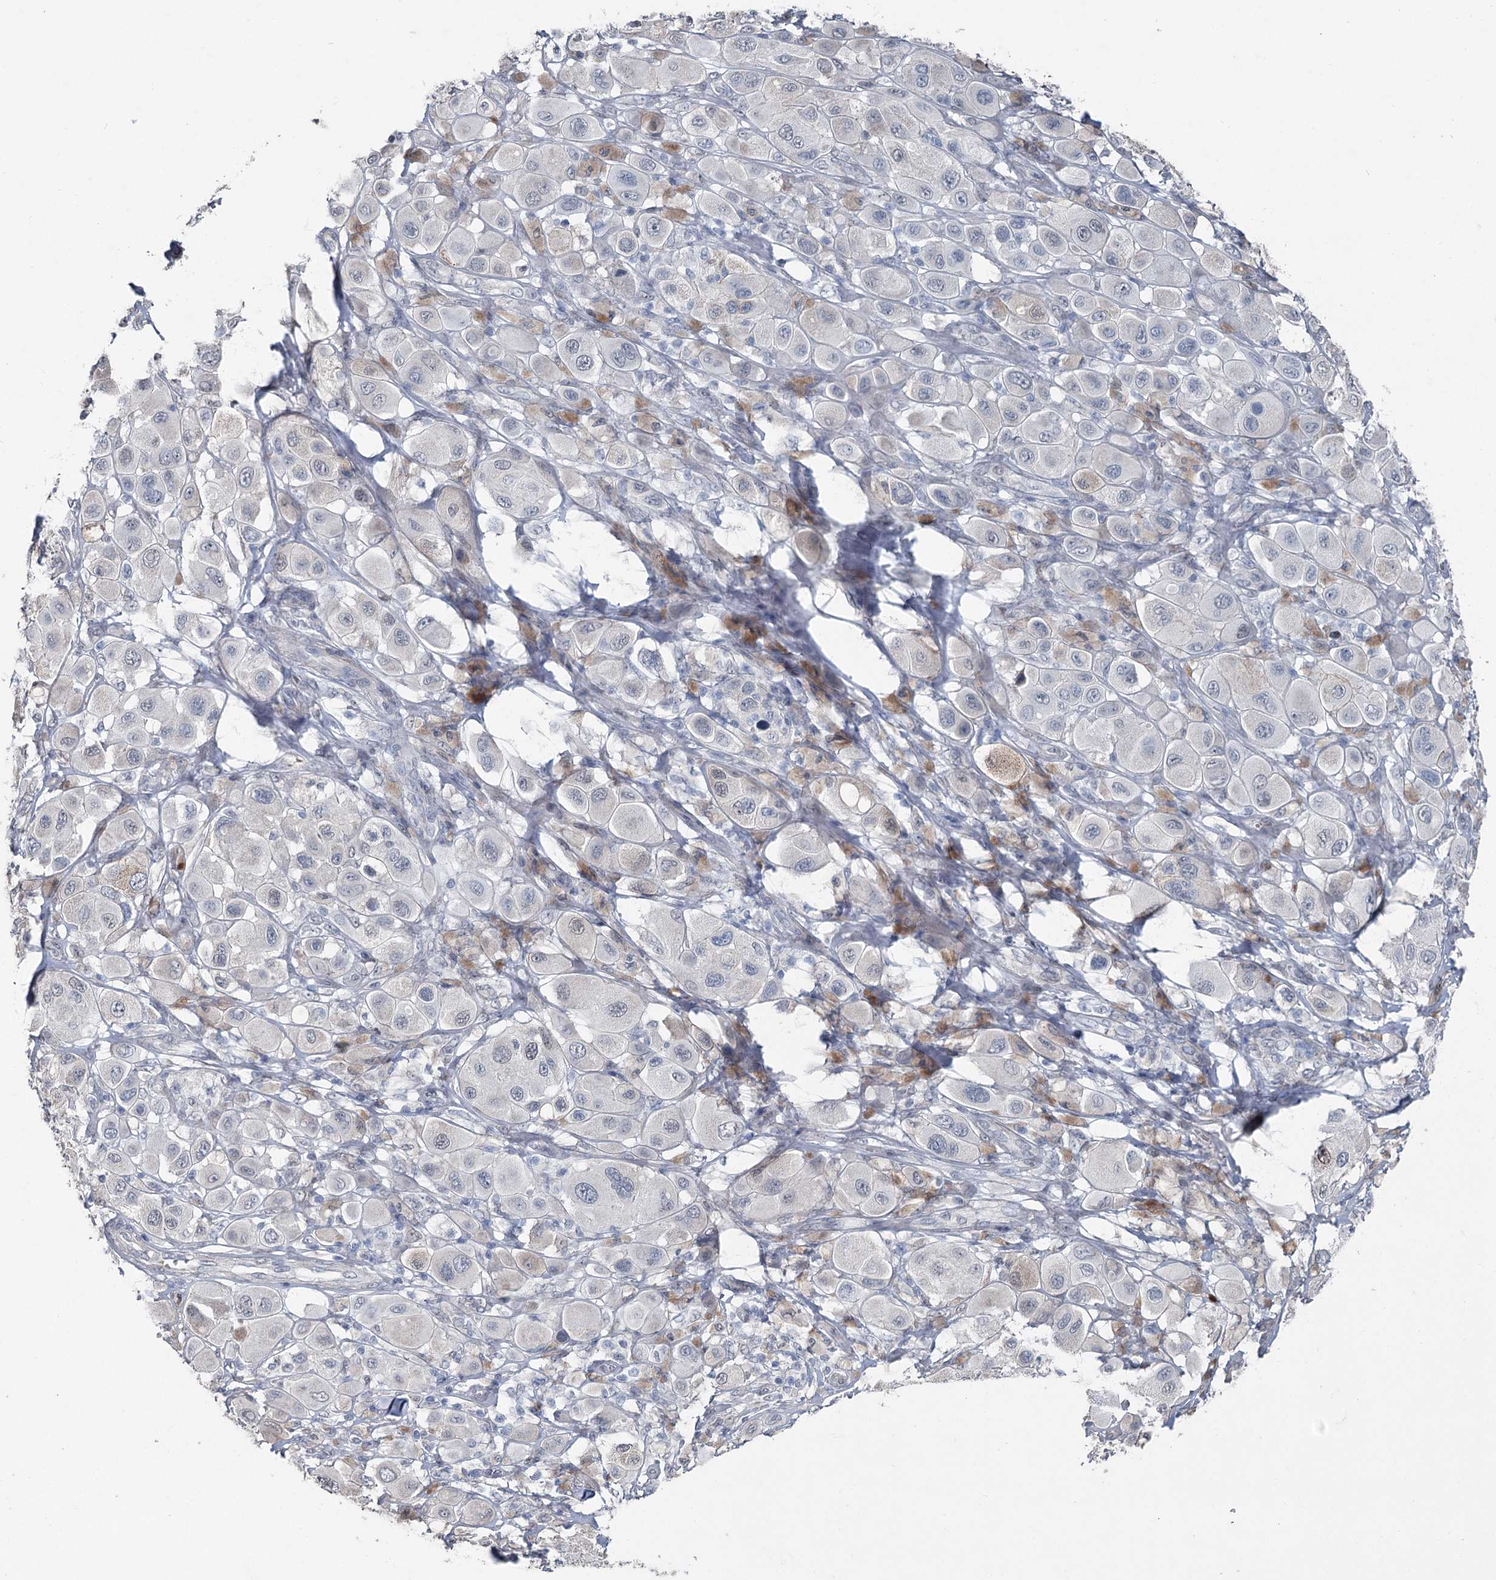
{"staining": {"intensity": "negative", "quantity": "none", "location": "none"}, "tissue": "melanoma", "cell_type": "Tumor cells", "image_type": "cancer", "snomed": [{"axis": "morphology", "description": "Malignant melanoma, Metastatic site"}, {"axis": "topography", "description": "Skin"}], "caption": "Immunohistochemical staining of malignant melanoma (metastatic site) demonstrates no significant positivity in tumor cells. (DAB immunohistochemistry with hematoxylin counter stain).", "gene": "FAM120B", "patient": {"sex": "male", "age": 41}}